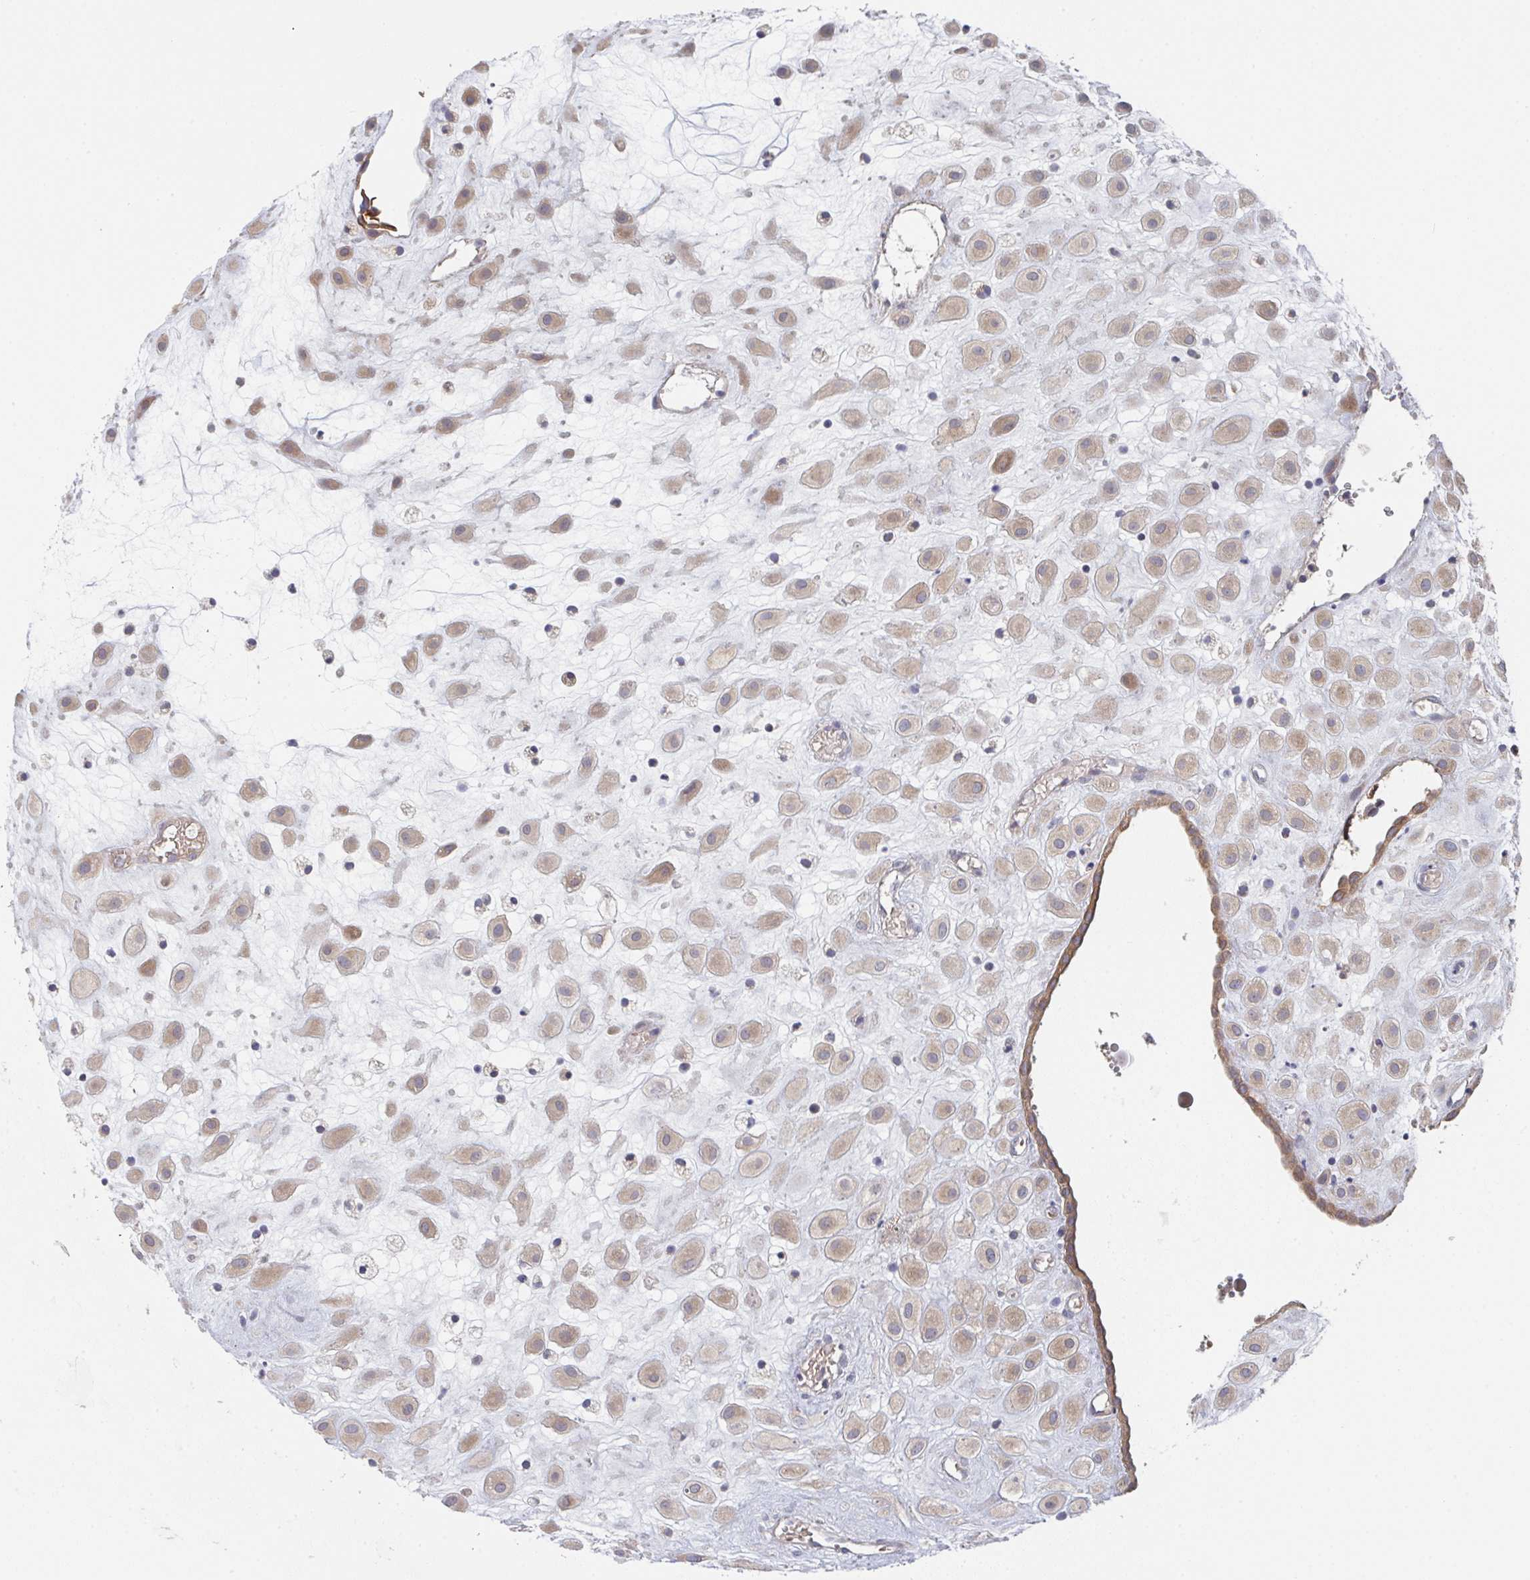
{"staining": {"intensity": "weak", "quantity": ">75%", "location": "cytoplasmic/membranous"}, "tissue": "placenta", "cell_type": "Decidual cells", "image_type": "normal", "snomed": [{"axis": "morphology", "description": "Normal tissue, NOS"}, {"axis": "topography", "description": "Placenta"}], "caption": "Protein expression analysis of unremarkable placenta shows weak cytoplasmic/membranous positivity in approximately >75% of decidual cells.", "gene": "ELOVL1", "patient": {"sex": "female", "age": 24}}